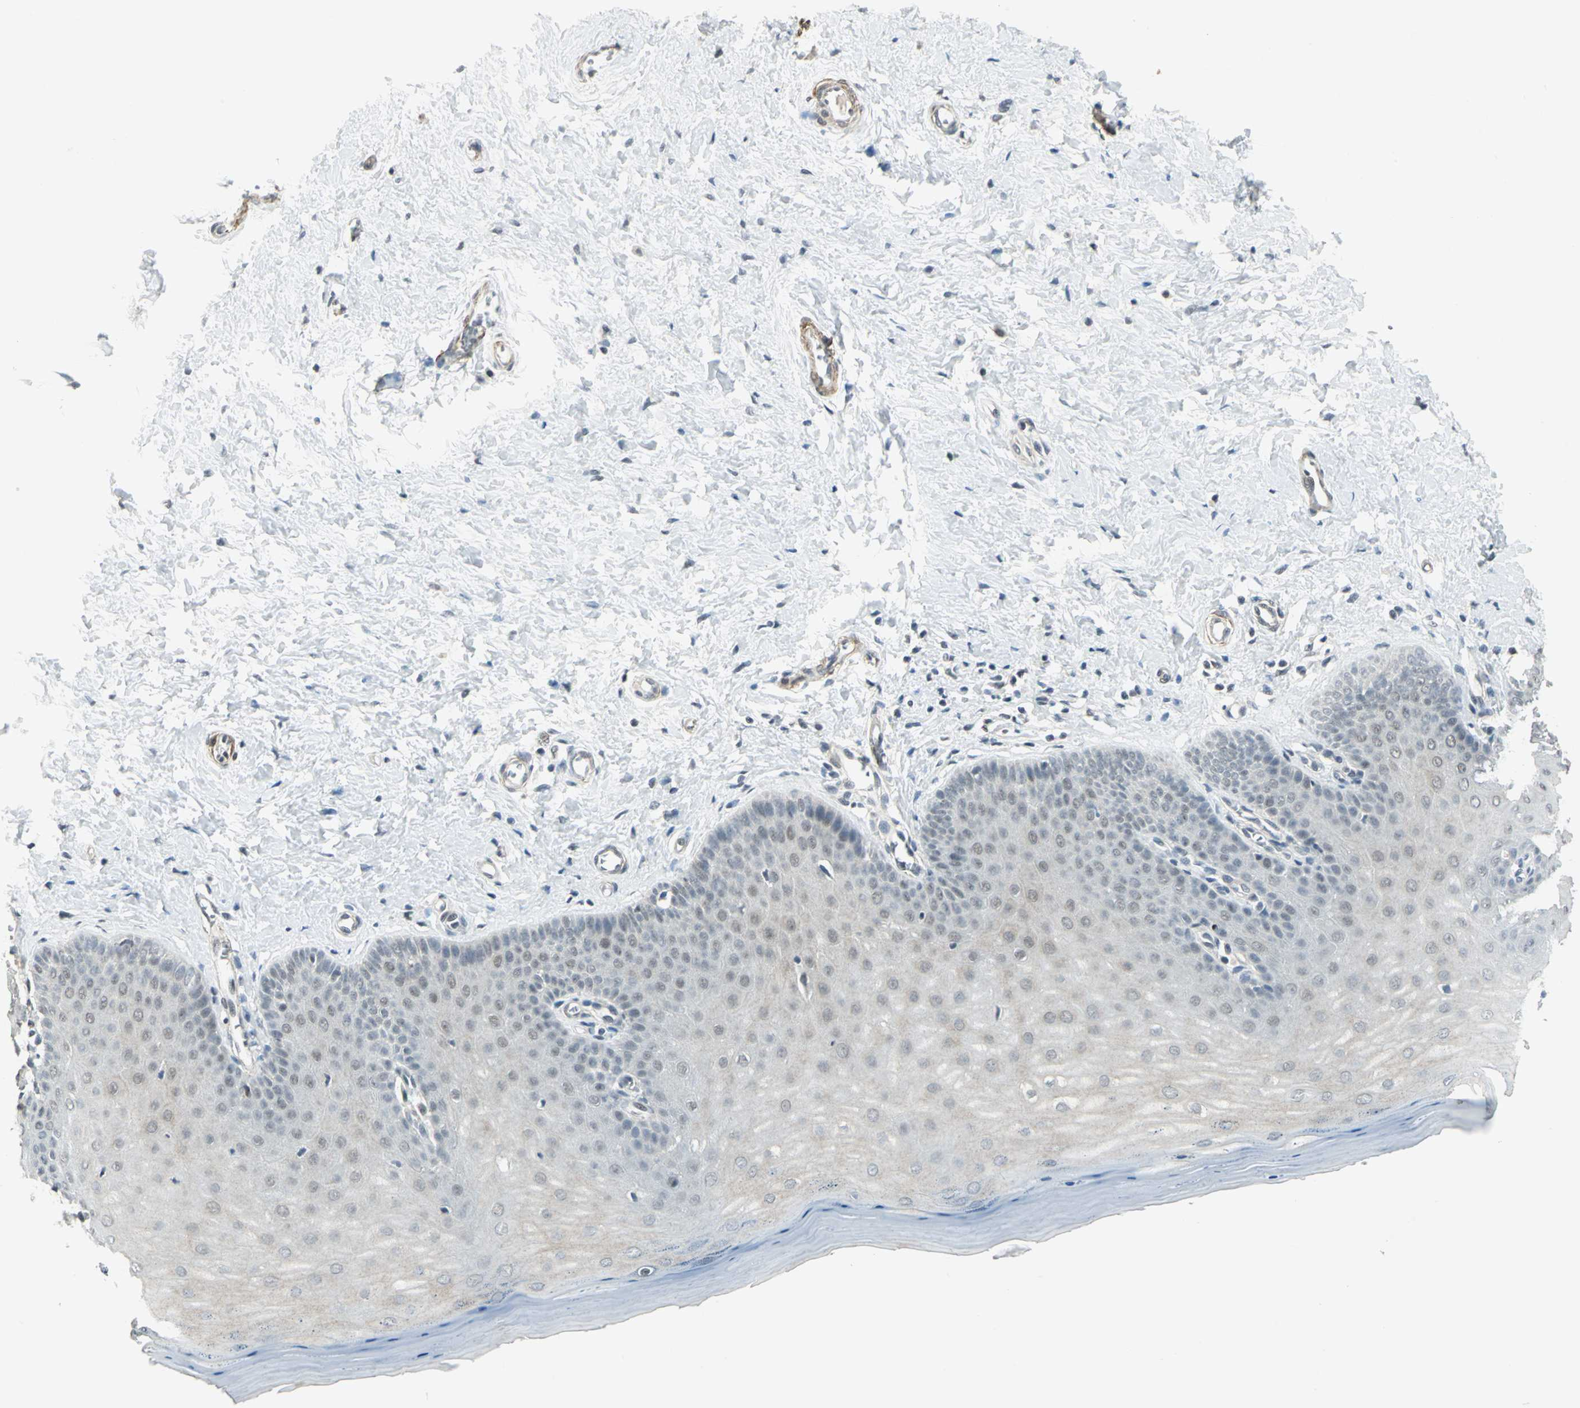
{"staining": {"intensity": "negative", "quantity": "none", "location": "none"}, "tissue": "cervix", "cell_type": "Glandular cells", "image_type": "normal", "snomed": [{"axis": "morphology", "description": "Normal tissue, NOS"}, {"axis": "topography", "description": "Cervix"}], "caption": "A histopathology image of human cervix is negative for staining in glandular cells. (DAB (3,3'-diaminobenzidine) IHC visualized using brightfield microscopy, high magnification).", "gene": "MTA1", "patient": {"sex": "female", "age": 55}}